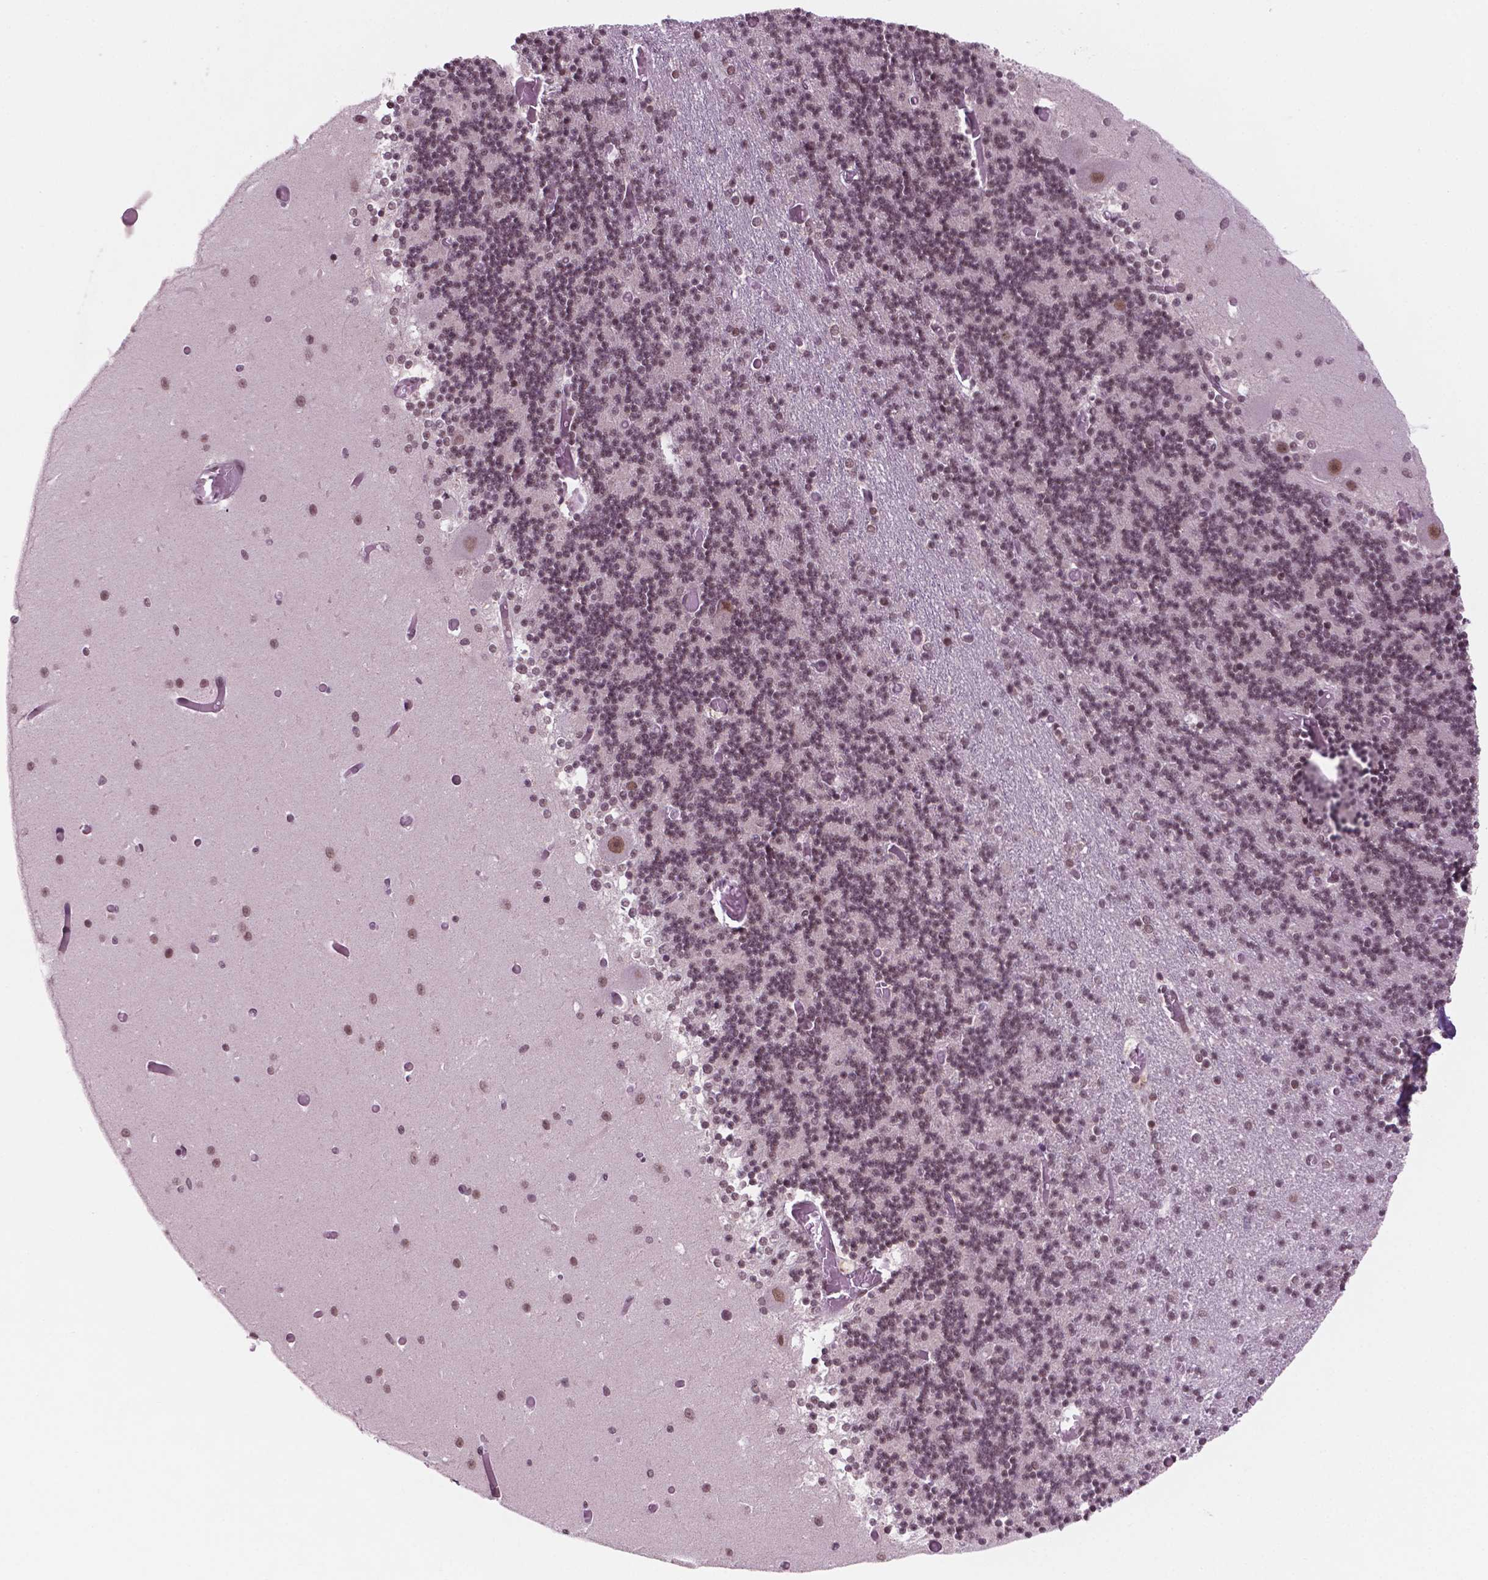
{"staining": {"intensity": "moderate", "quantity": ">75%", "location": "nuclear"}, "tissue": "cerebellum", "cell_type": "Cells in granular layer", "image_type": "normal", "snomed": [{"axis": "morphology", "description": "Normal tissue, NOS"}, {"axis": "topography", "description": "Cerebellum"}], "caption": "IHC of normal cerebellum displays medium levels of moderate nuclear expression in about >75% of cells in granular layer. (DAB IHC with brightfield microscopy, high magnification).", "gene": "POLR2E", "patient": {"sex": "female", "age": 28}}